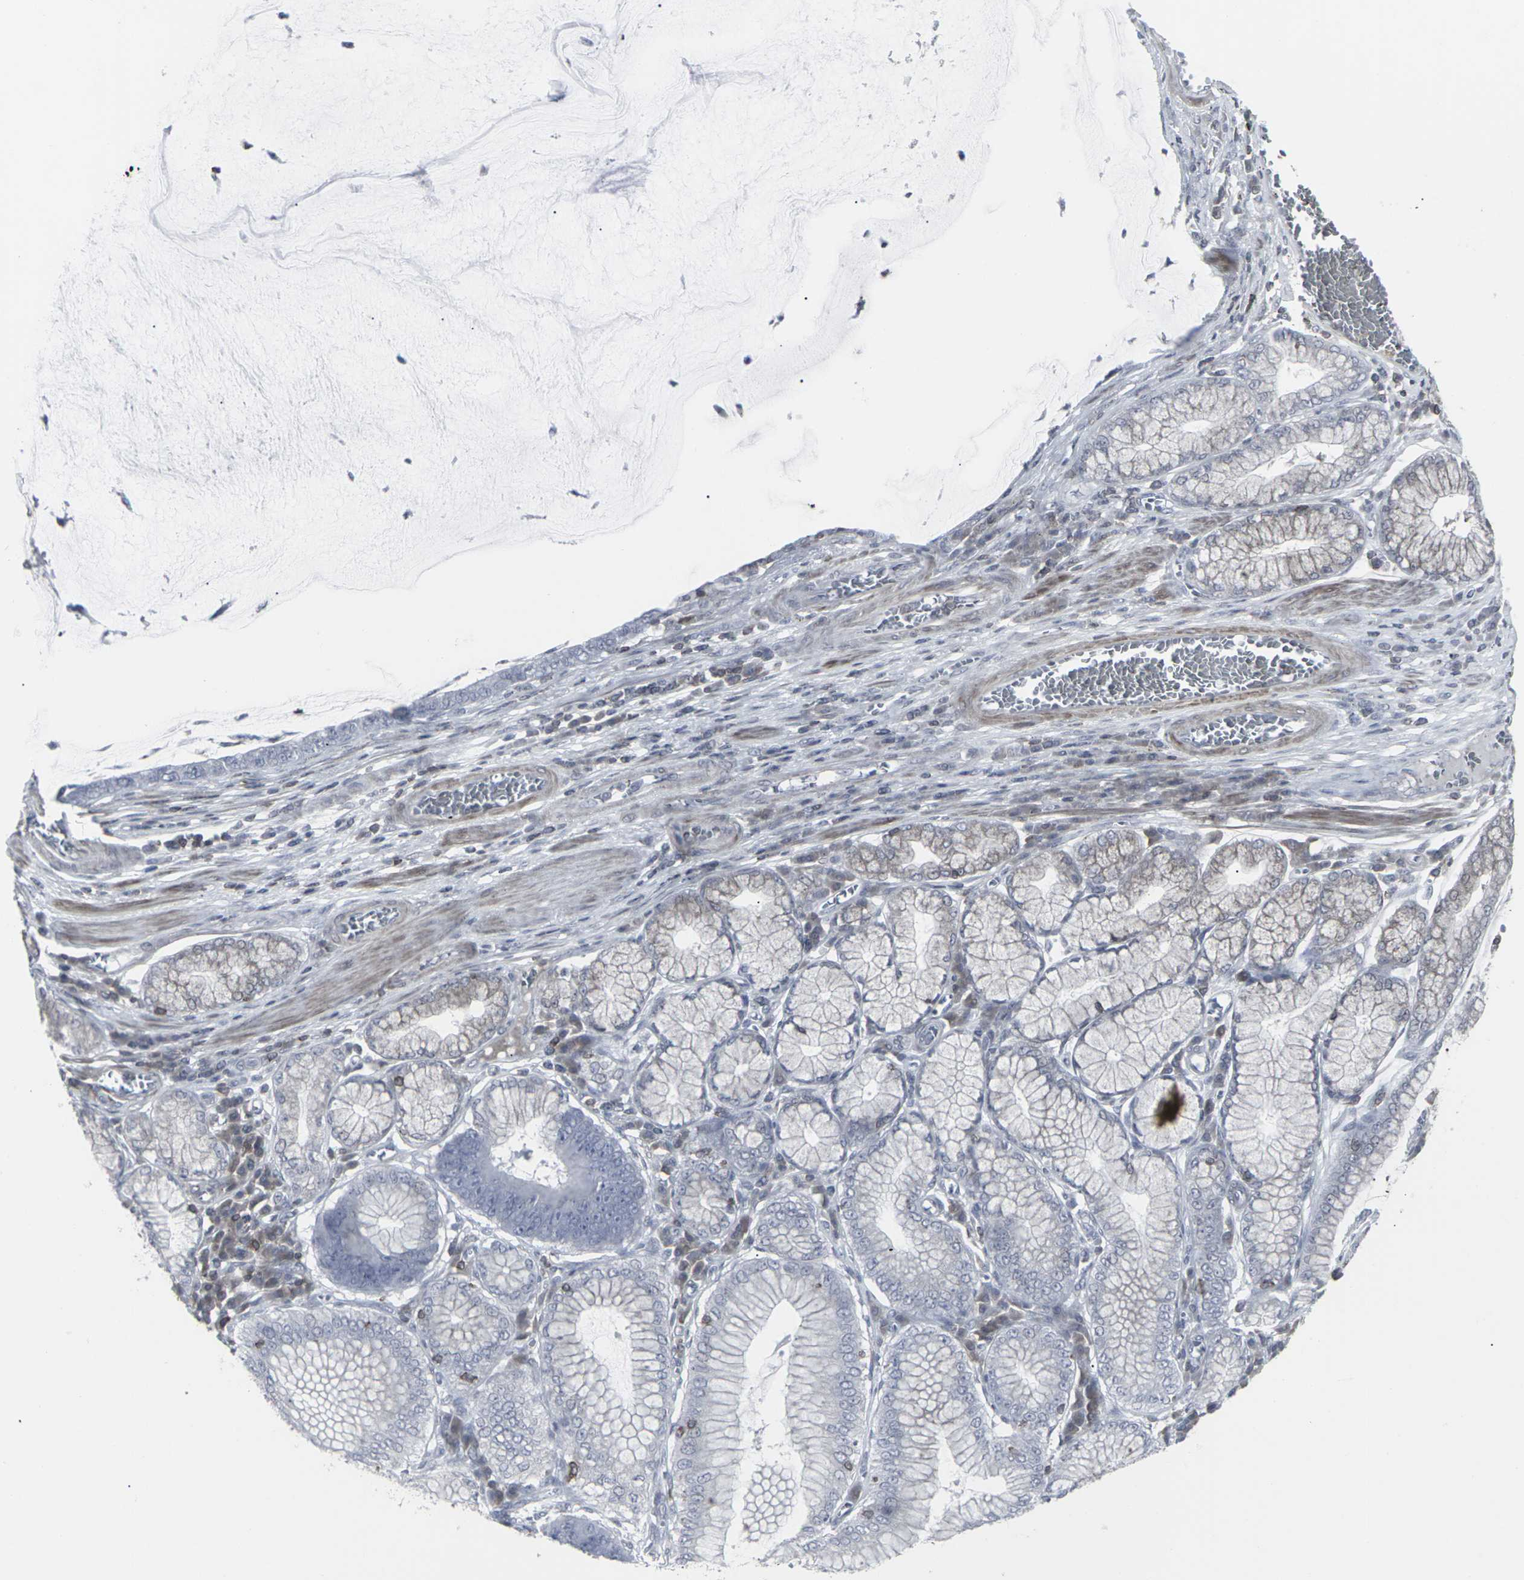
{"staining": {"intensity": "negative", "quantity": "none", "location": "none"}, "tissue": "stomach cancer", "cell_type": "Tumor cells", "image_type": "cancer", "snomed": [{"axis": "morphology", "description": "Adenocarcinoma, NOS"}, {"axis": "topography", "description": "Stomach"}], "caption": "Immunohistochemistry micrograph of neoplastic tissue: stomach adenocarcinoma stained with DAB (3,3'-diaminobenzidine) shows no significant protein staining in tumor cells.", "gene": "APOBEC2", "patient": {"sex": "male", "age": 59}}